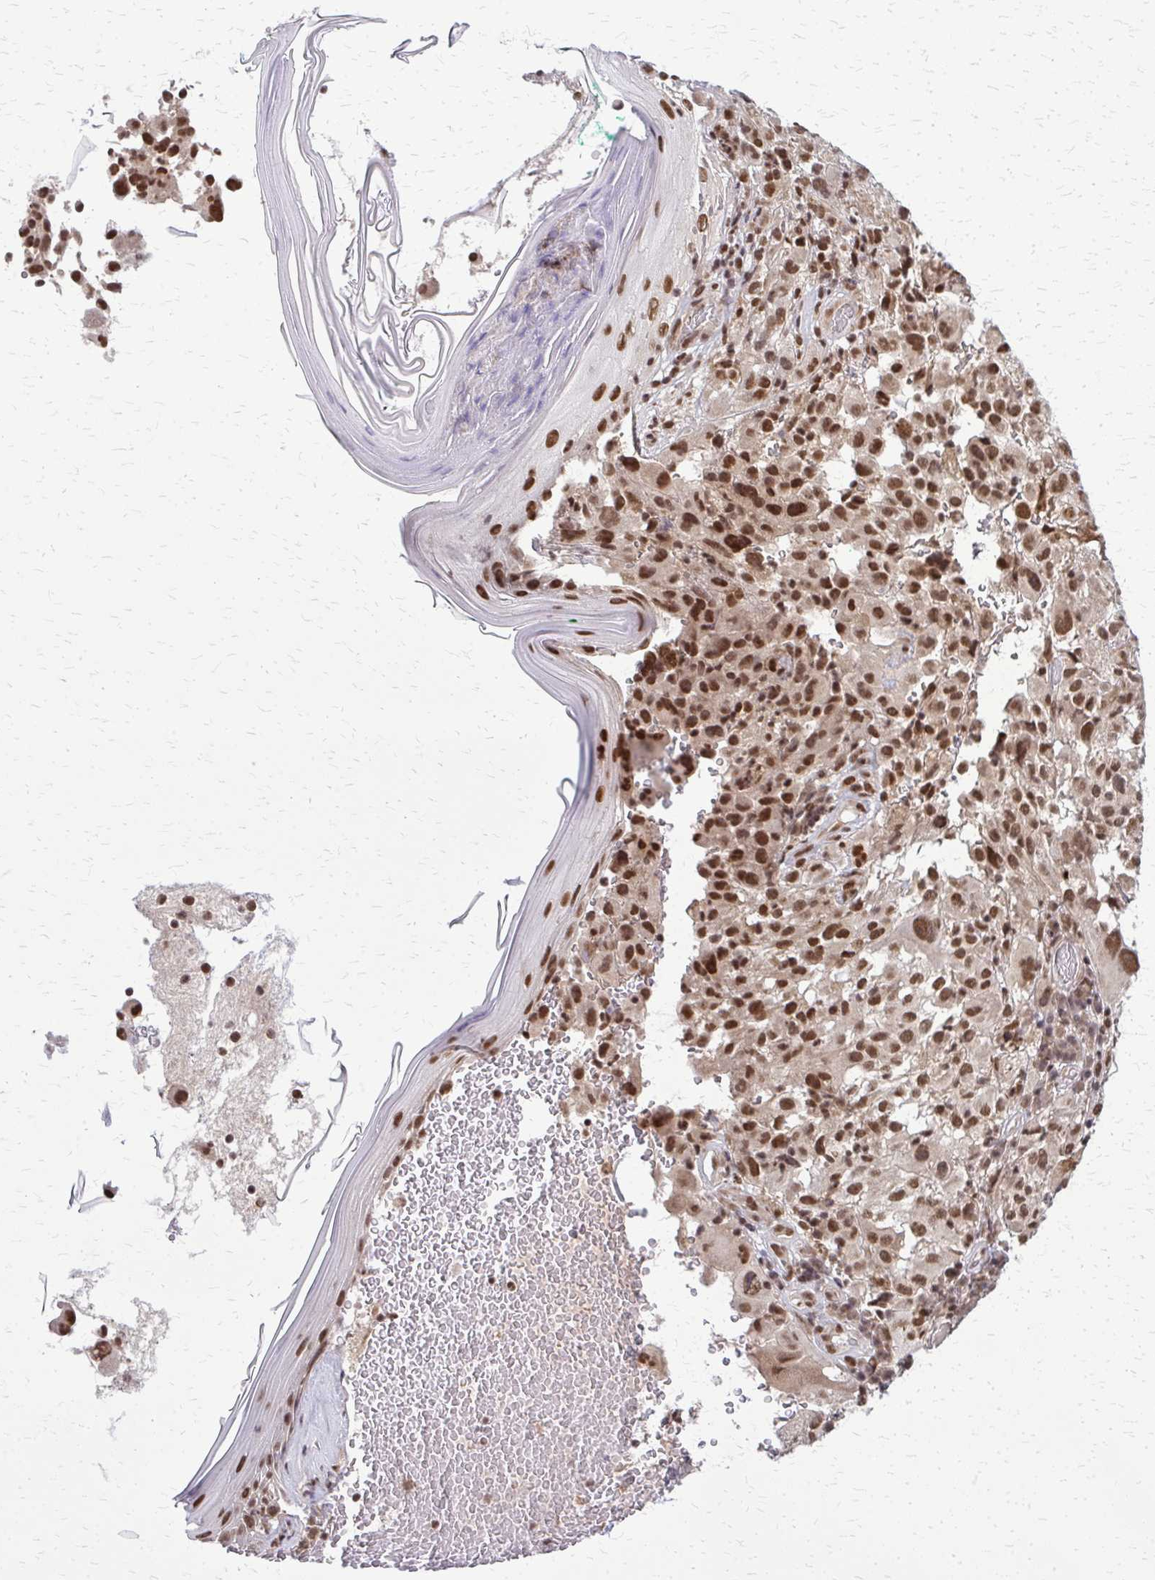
{"staining": {"intensity": "moderate", "quantity": ">75%", "location": "nuclear"}, "tissue": "melanoma", "cell_type": "Tumor cells", "image_type": "cancer", "snomed": [{"axis": "morphology", "description": "Malignant melanoma, NOS"}, {"axis": "topography", "description": "Skin"}], "caption": "Melanoma stained with immunohistochemistry (IHC) displays moderate nuclear positivity in about >75% of tumor cells.", "gene": "HDAC3", "patient": {"sex": "female", "age": 71}}